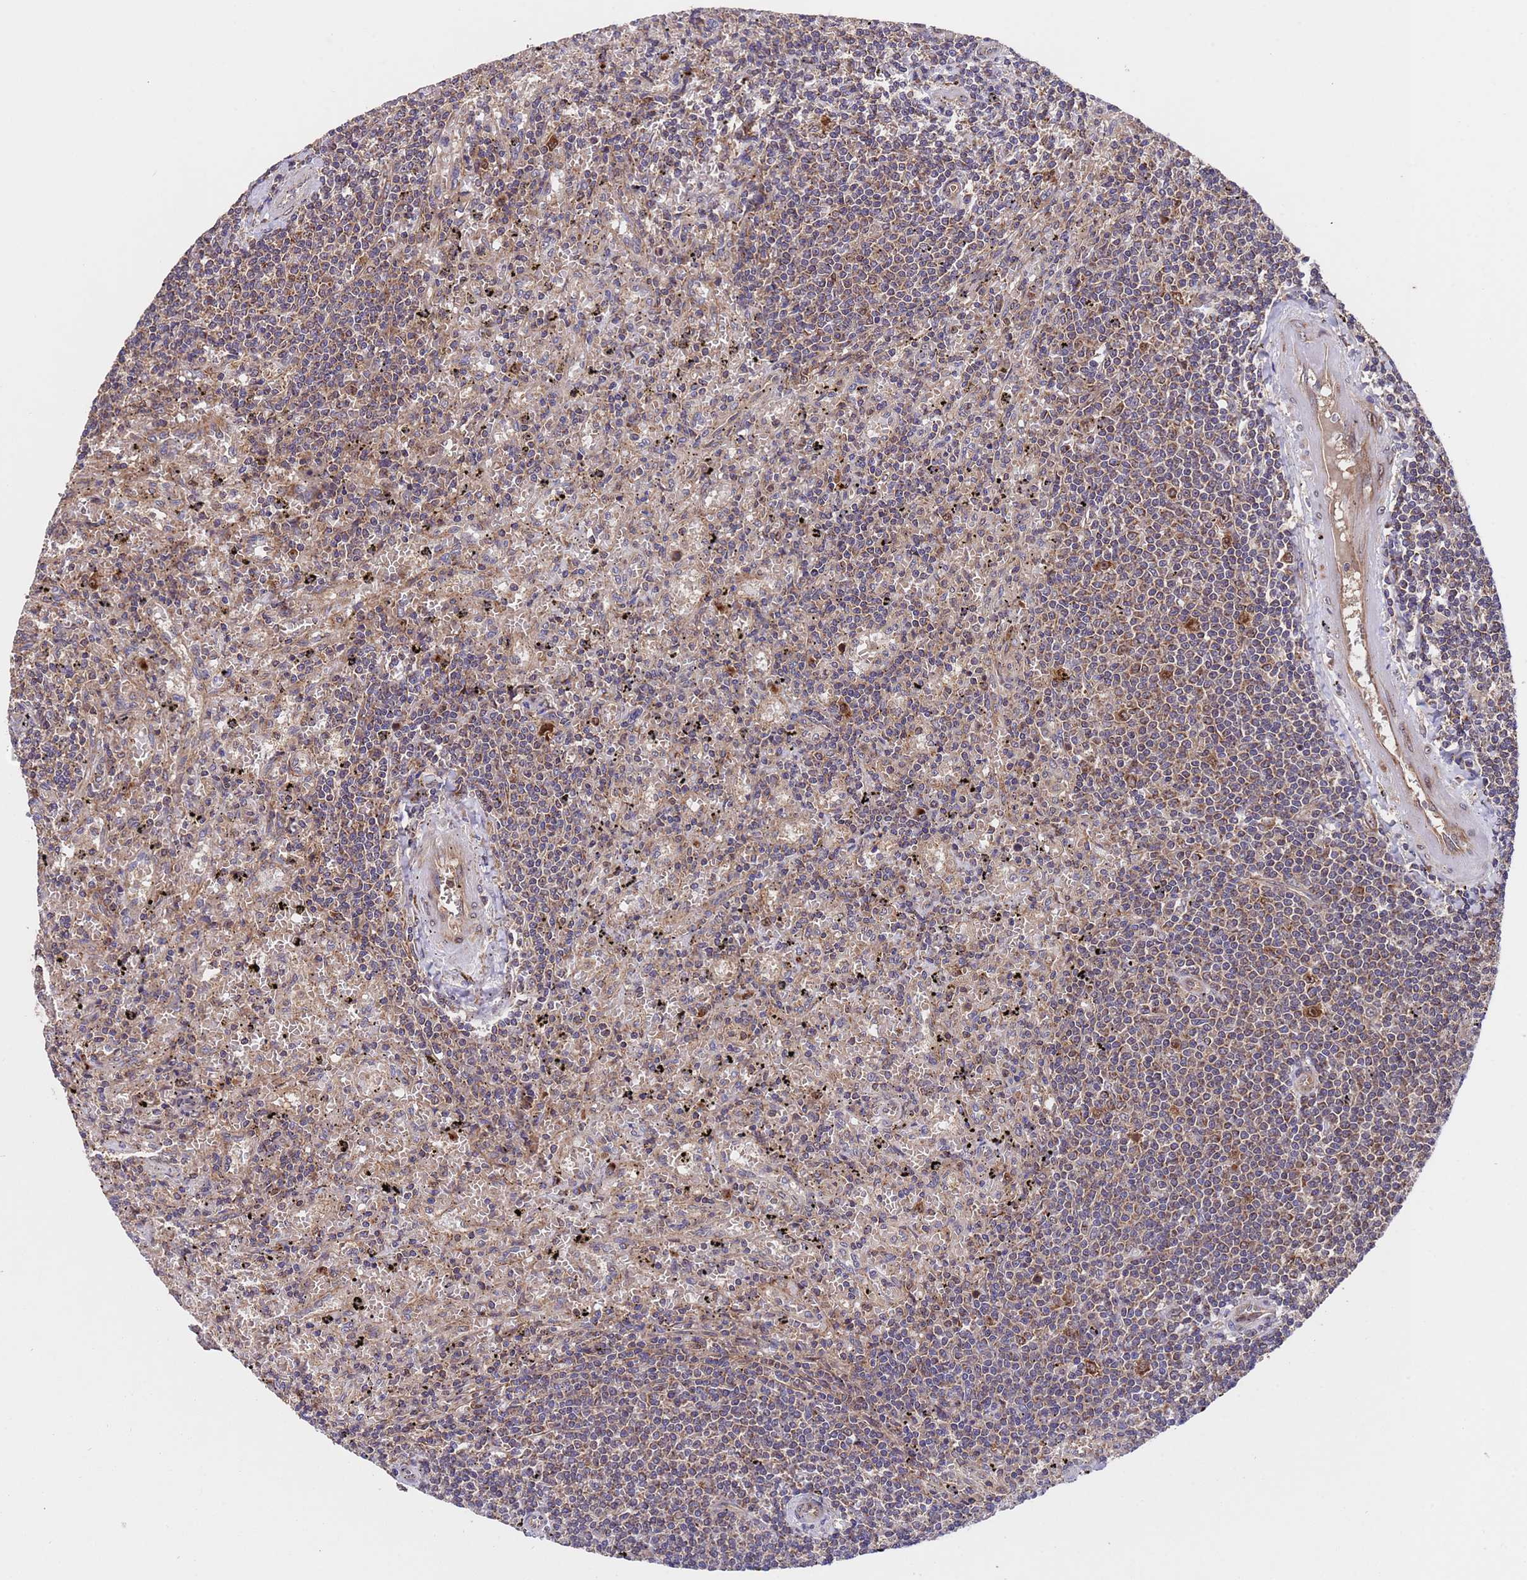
{"staining": {"intensity": "weak", "quantity": "25%-75%", "location": "cytoplasmic/membranous"}, "tissue": "lymphoma", "cell_type": "Tumor cells", "image_type": "cancer", "snomed": [{"axis": "morphology", "description": "Malignant lymphoma, non-Hodgkin's type, Low grade"}, {"axis": "topography", "description": "Spleen"}], "caption": "A low amount of weak cytoplasmic/membranous staining is identified in about 25%-75% of tumor cells in low-grade malignant lymphoma, non-Hodgkin's type tissue.", "gene": "TSR3", "patient": {"sex": "male", "age": 76}}